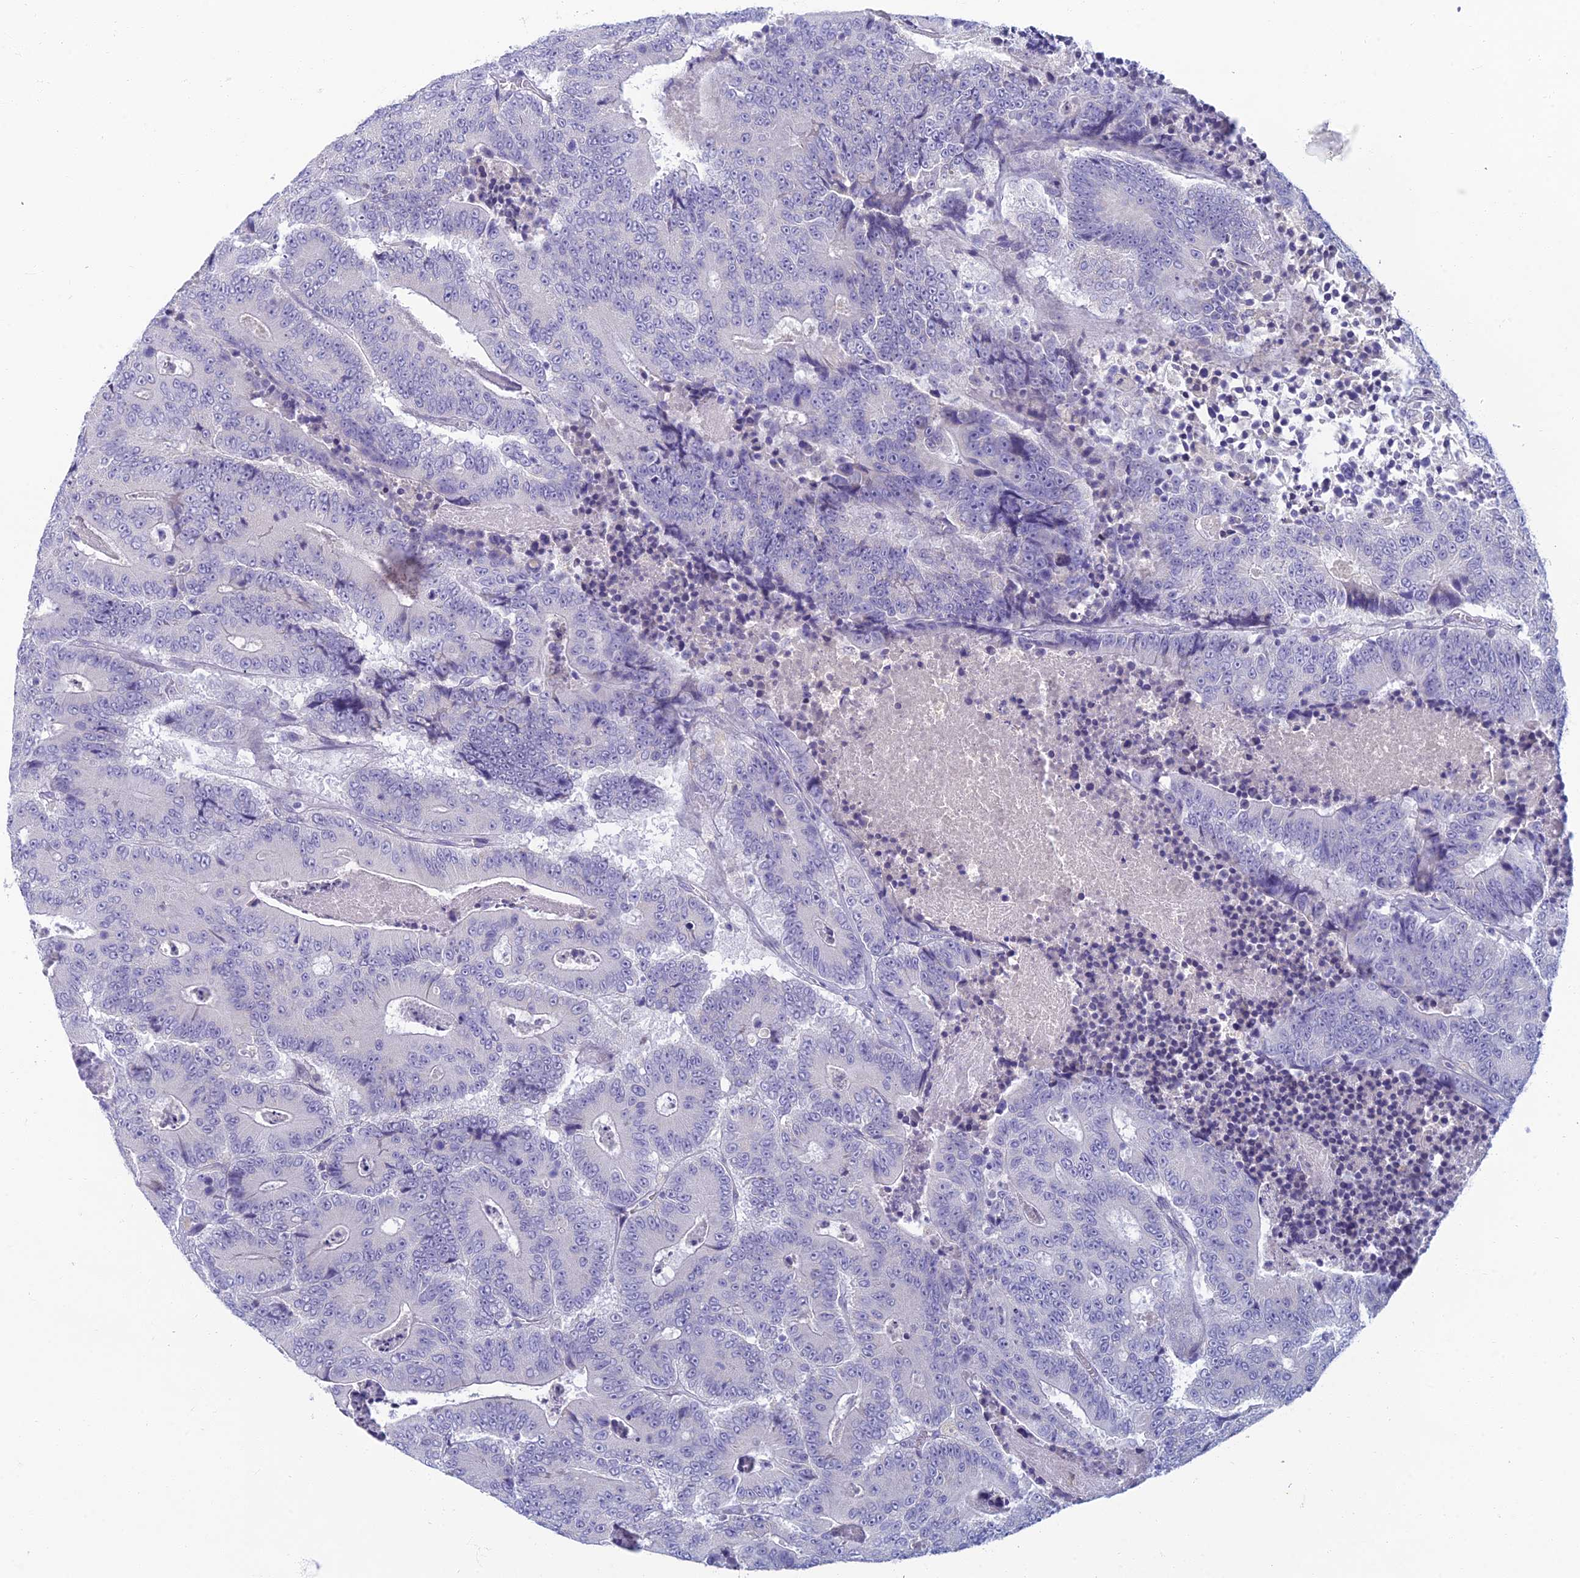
{"staining": {"intensity": "negative", "quantity": "none", "location": "none"}, "tissue": "colorectal cancer", "cell_type": "Tumor cells", "image_type": "cancer", "snomed": [{"axis": "morphology", "description": "Adenocarcinoma, NOS"}, {"axis": "topography", "description": "Colon"}], "caption": "Tumor cells show no significant protein staining in colorectal cancer.", "gene": "SLC25A41", "patient": {"sex": "male", "age": 83}}